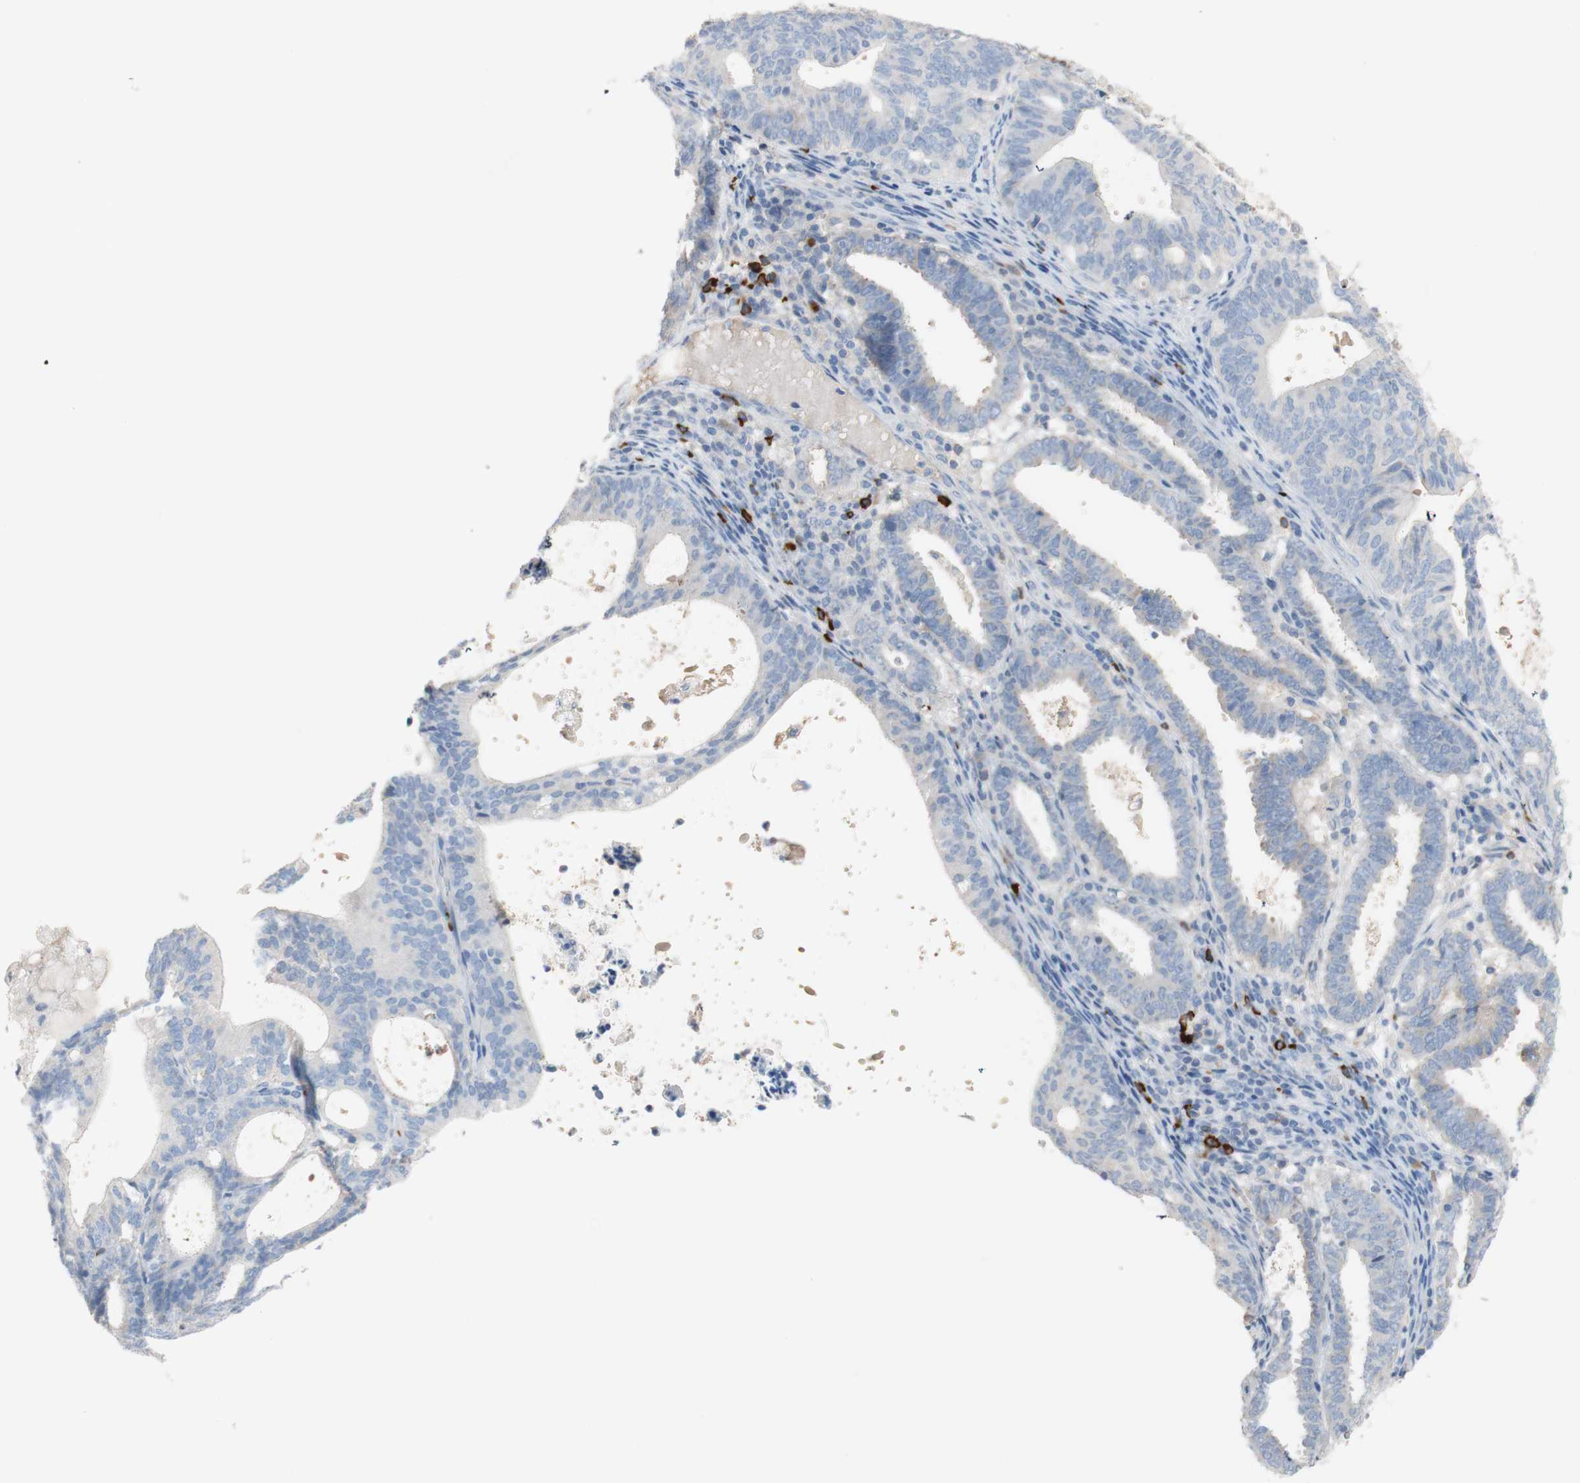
{"staining": {"intensity": "negative", "quantity": "none", "location": "none"}, "tissue": "endometrial cancer", "cell_type": "Tumor cells", "image_type": "cancer", "snomed": [{"axis": "morphology", "description": "Adenocarcinoma, NOS"}, {"axis": "topography", "description": "Uterus"}], "caption": "The histopathology image reveals no staining of tumor cells in endometrial cancer (adenocarcinoma).", "gene": "PACSIN1", "patient": {"sex": "female", "age": 83}}